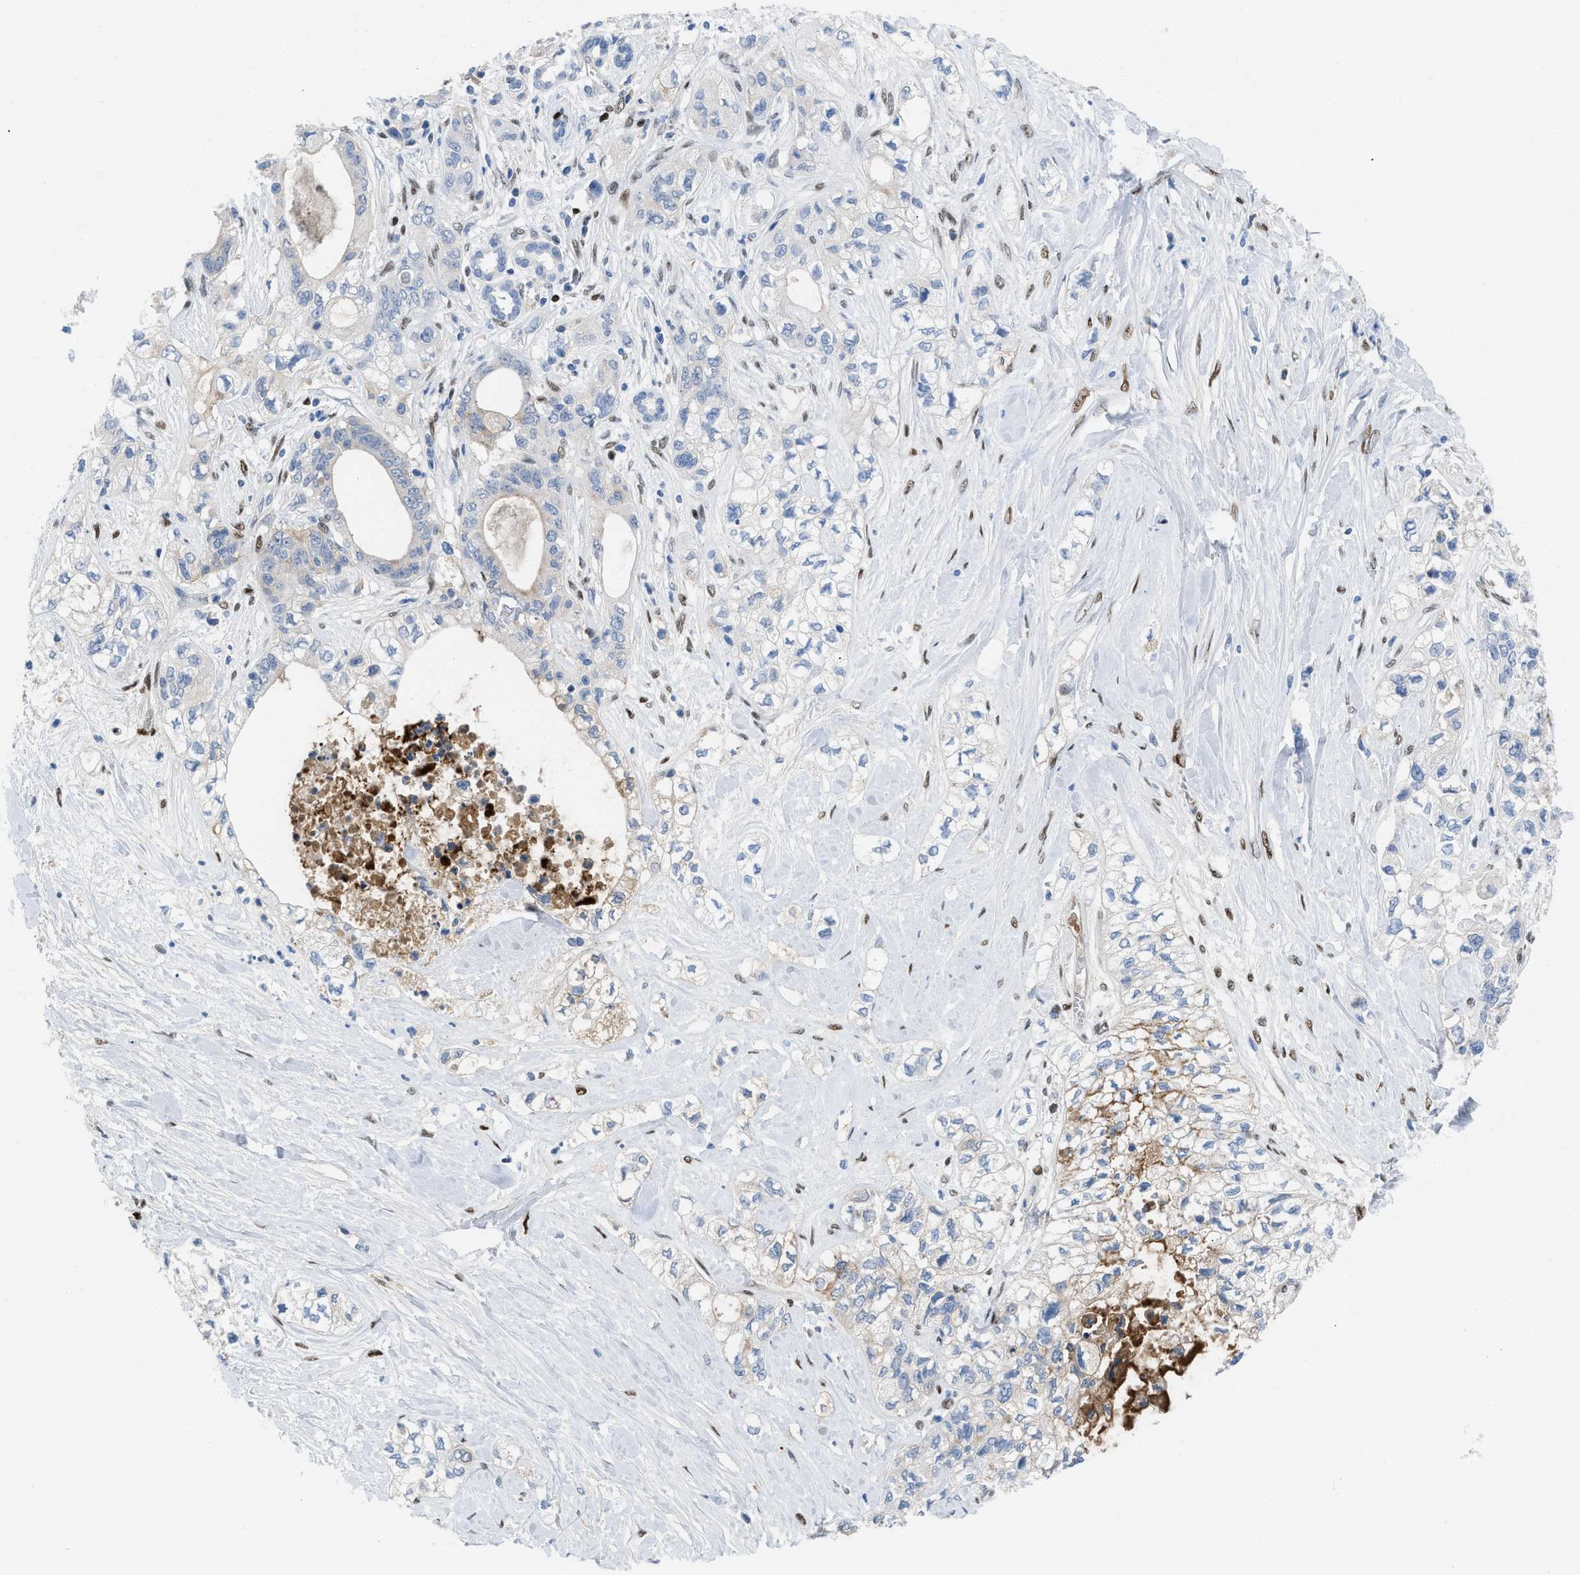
{"staining": {"intensity": "moderate", "quantity": "<25%", "location": "cytoplasmic/membranous"}, "tissue": "pancreatic cancer", "cell_type": "Tumor cells", "image_type": "cancer", "snomed": [{"axis": "morphology", "description": "Adenocarcinoma, NOS"}, {"axis": "topography", "description": "Pancreas"}], "caption": "Immunohistochemical staining of human pancreatic cancer reveals low levels of moderate cytoplasmic/membranous positivity in about <25% of tumor cells.", "gene": "LEF1", "patient": {"sex": "male", "age": 70}}